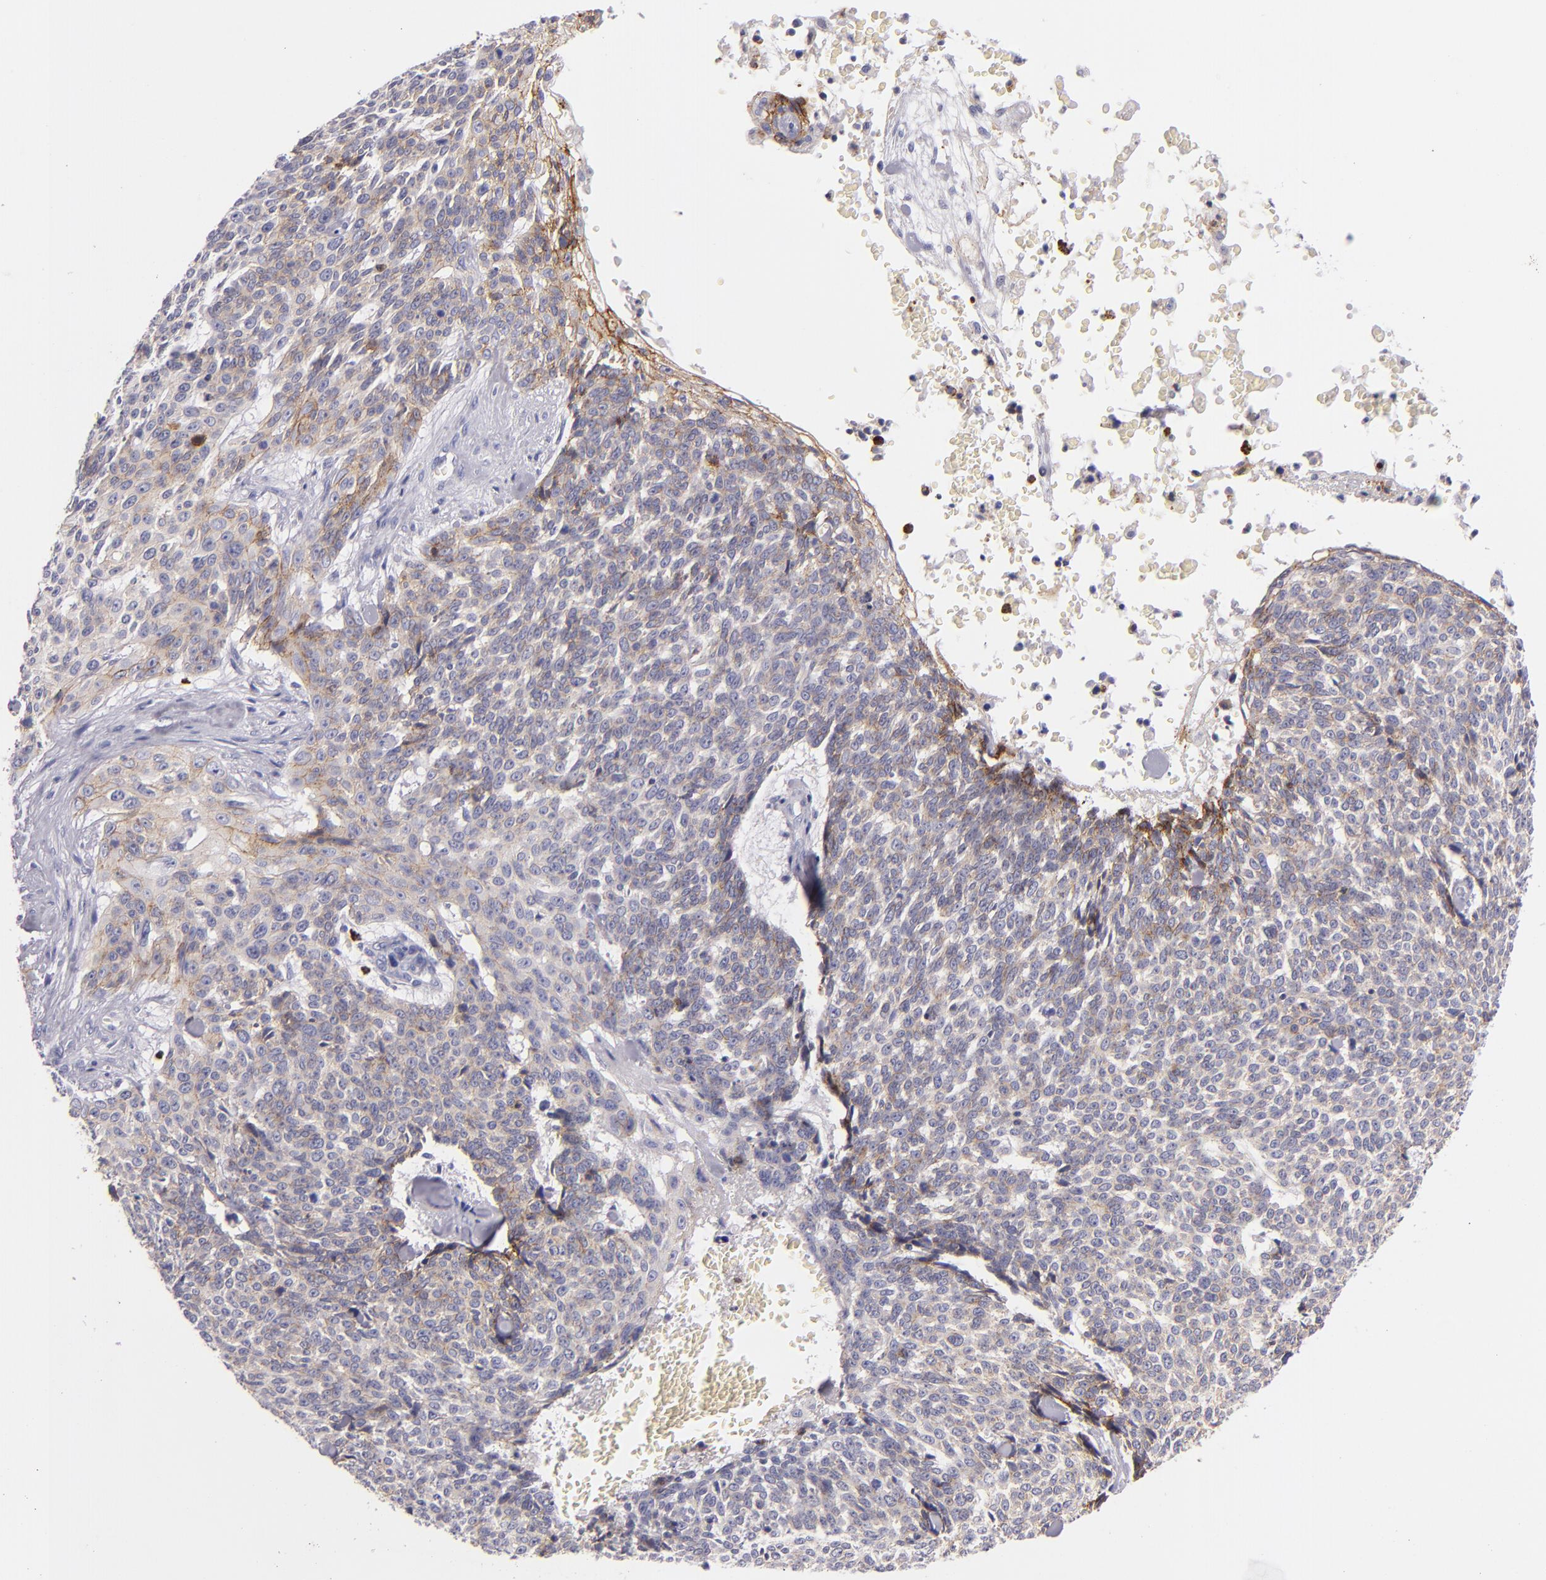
{"staining": {"intensity": "moderate", "quantity": ">75%", "location": "cytoplasmic/membranous"}, "tissue": "skin cancer", "cell_type": "Tumor cells", "image_type": "cancer", "snomed": [{"axis": "morphology", "description": "Basal cell carcinoma"}, {"axis": "topography", "description": "Skin"}], "caption": "There is medium levels of moderate cytoplasmic/membranous expression in tumor cells of skin cancer, as demonstrated by immunohistochemical staining (brown color).", "gene": "CDH3", "patient": {"sex": "female", "age": 89}}